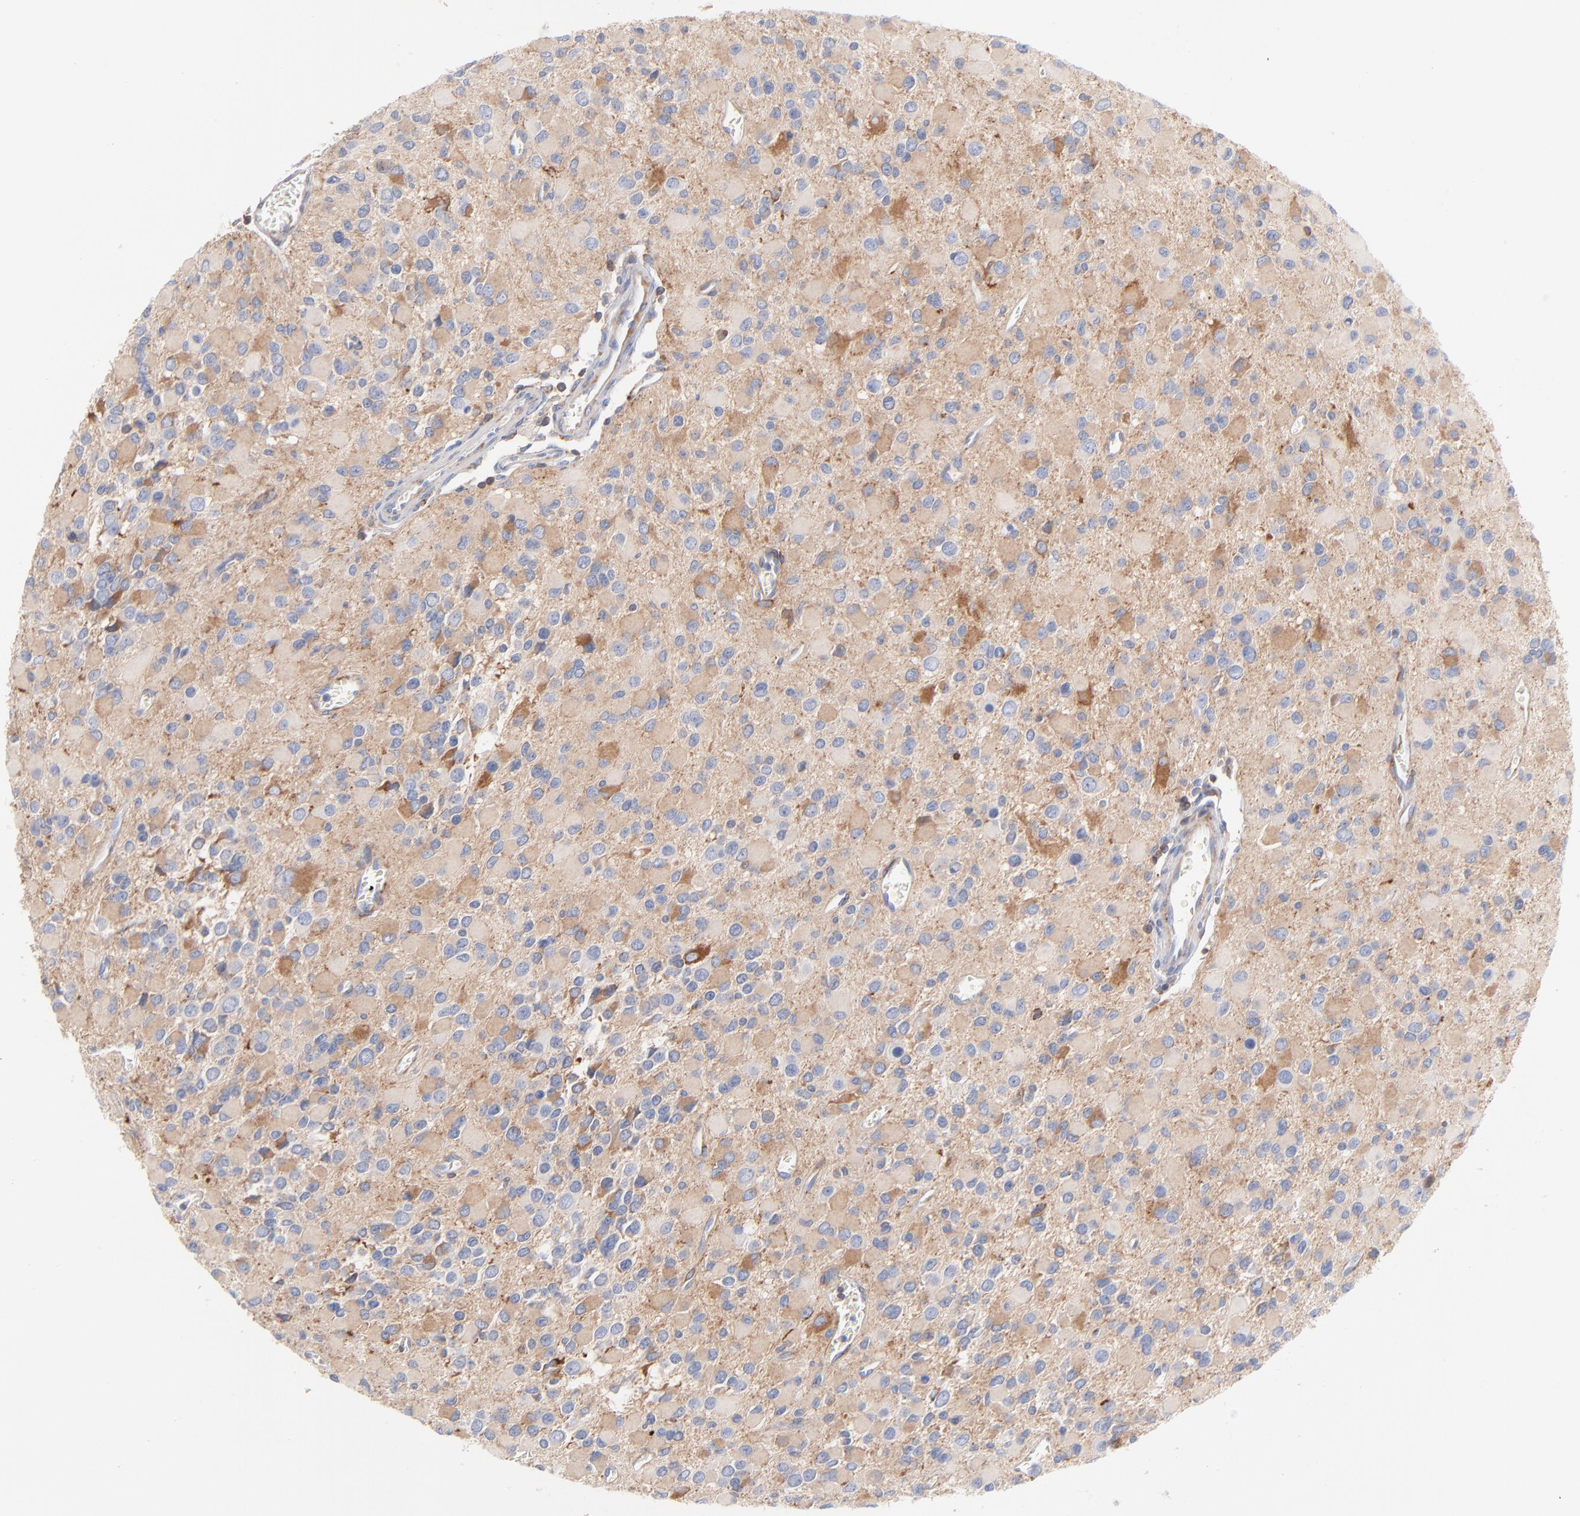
{"staining": {"intensity": "weak", "quantity": "<25%", "location": "cytoplasmic/membranous"}, "tissue": "glioma", "cell_type": "Tumor cells", "image_type": "cancer", "snomed": [{"axis": "morphology", "description": "Glioma, malignant, Low grade"}, {"axis": "topography", "description": "Brain"}], "caption": "This is an immunohistochemistry photomicrograph of human malignant glioma (low-grade). There is no staining in tumor cells.", "gene": "SEPTIN6", "patient": {"sex": "male", "age": 42}}